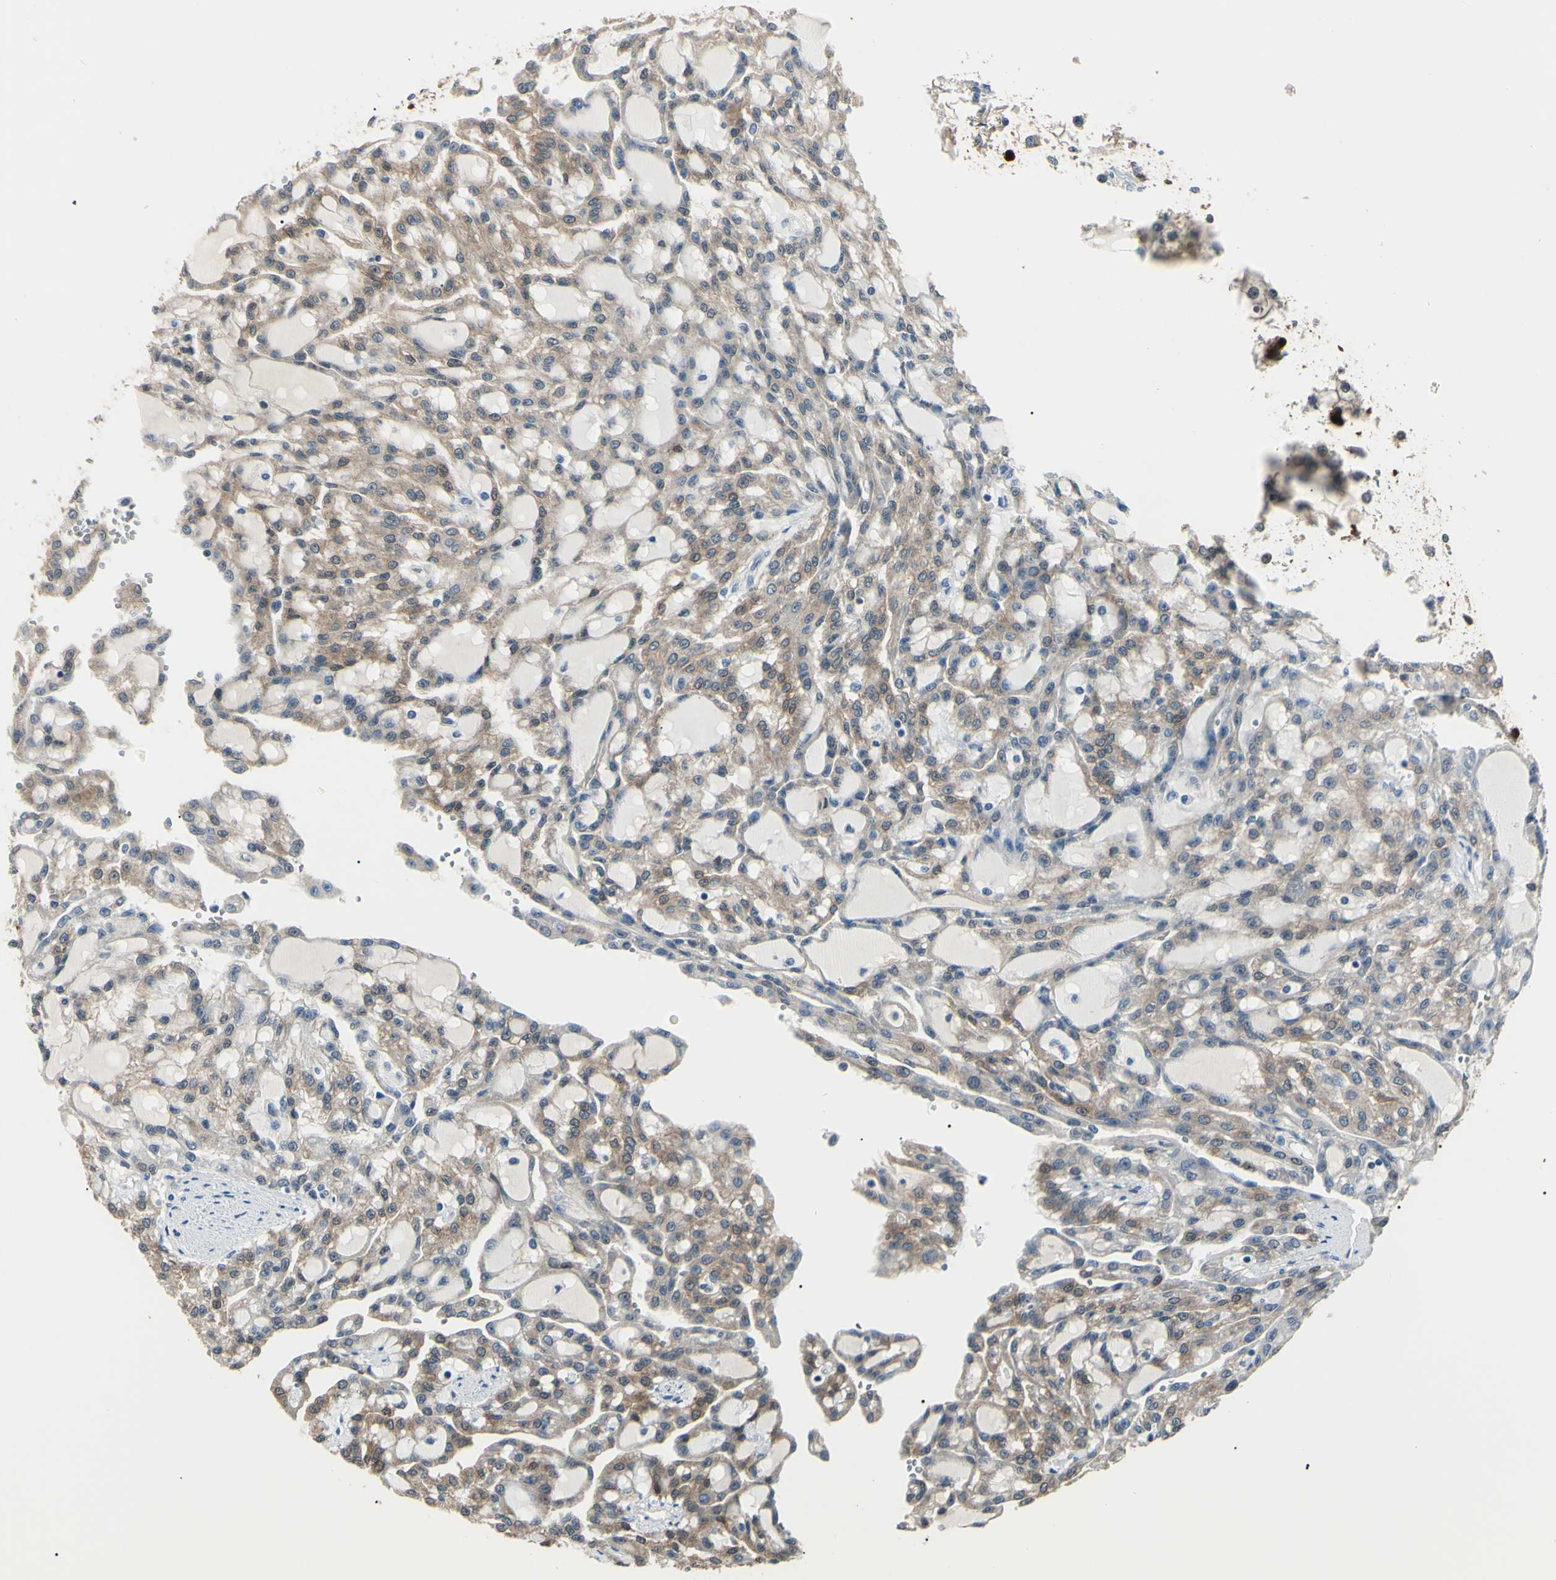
{"staining": {"intensity": "weak", "quantity": ">75%", "location": "cytoplasmic/membranous"}, "tissue": "renal cancer", "cell_type": "Tumor cells", "image_type": "cancer", "snomed": [{"axis": "morphology", "description": "Adenocarcinoma, NOS"}, {"axis": "topography", "description": "Kidney"}], "caption": "An immunohistochemistry (IHC) image of neoplastic tissue is shown. Protein staining in brown labels weak cytoplasmic/membranous positivity in adenocarcinoma (renal) within tumor cells.", "gene": "AKR1C3", "patient": {"sex": "male", "age": 63}}